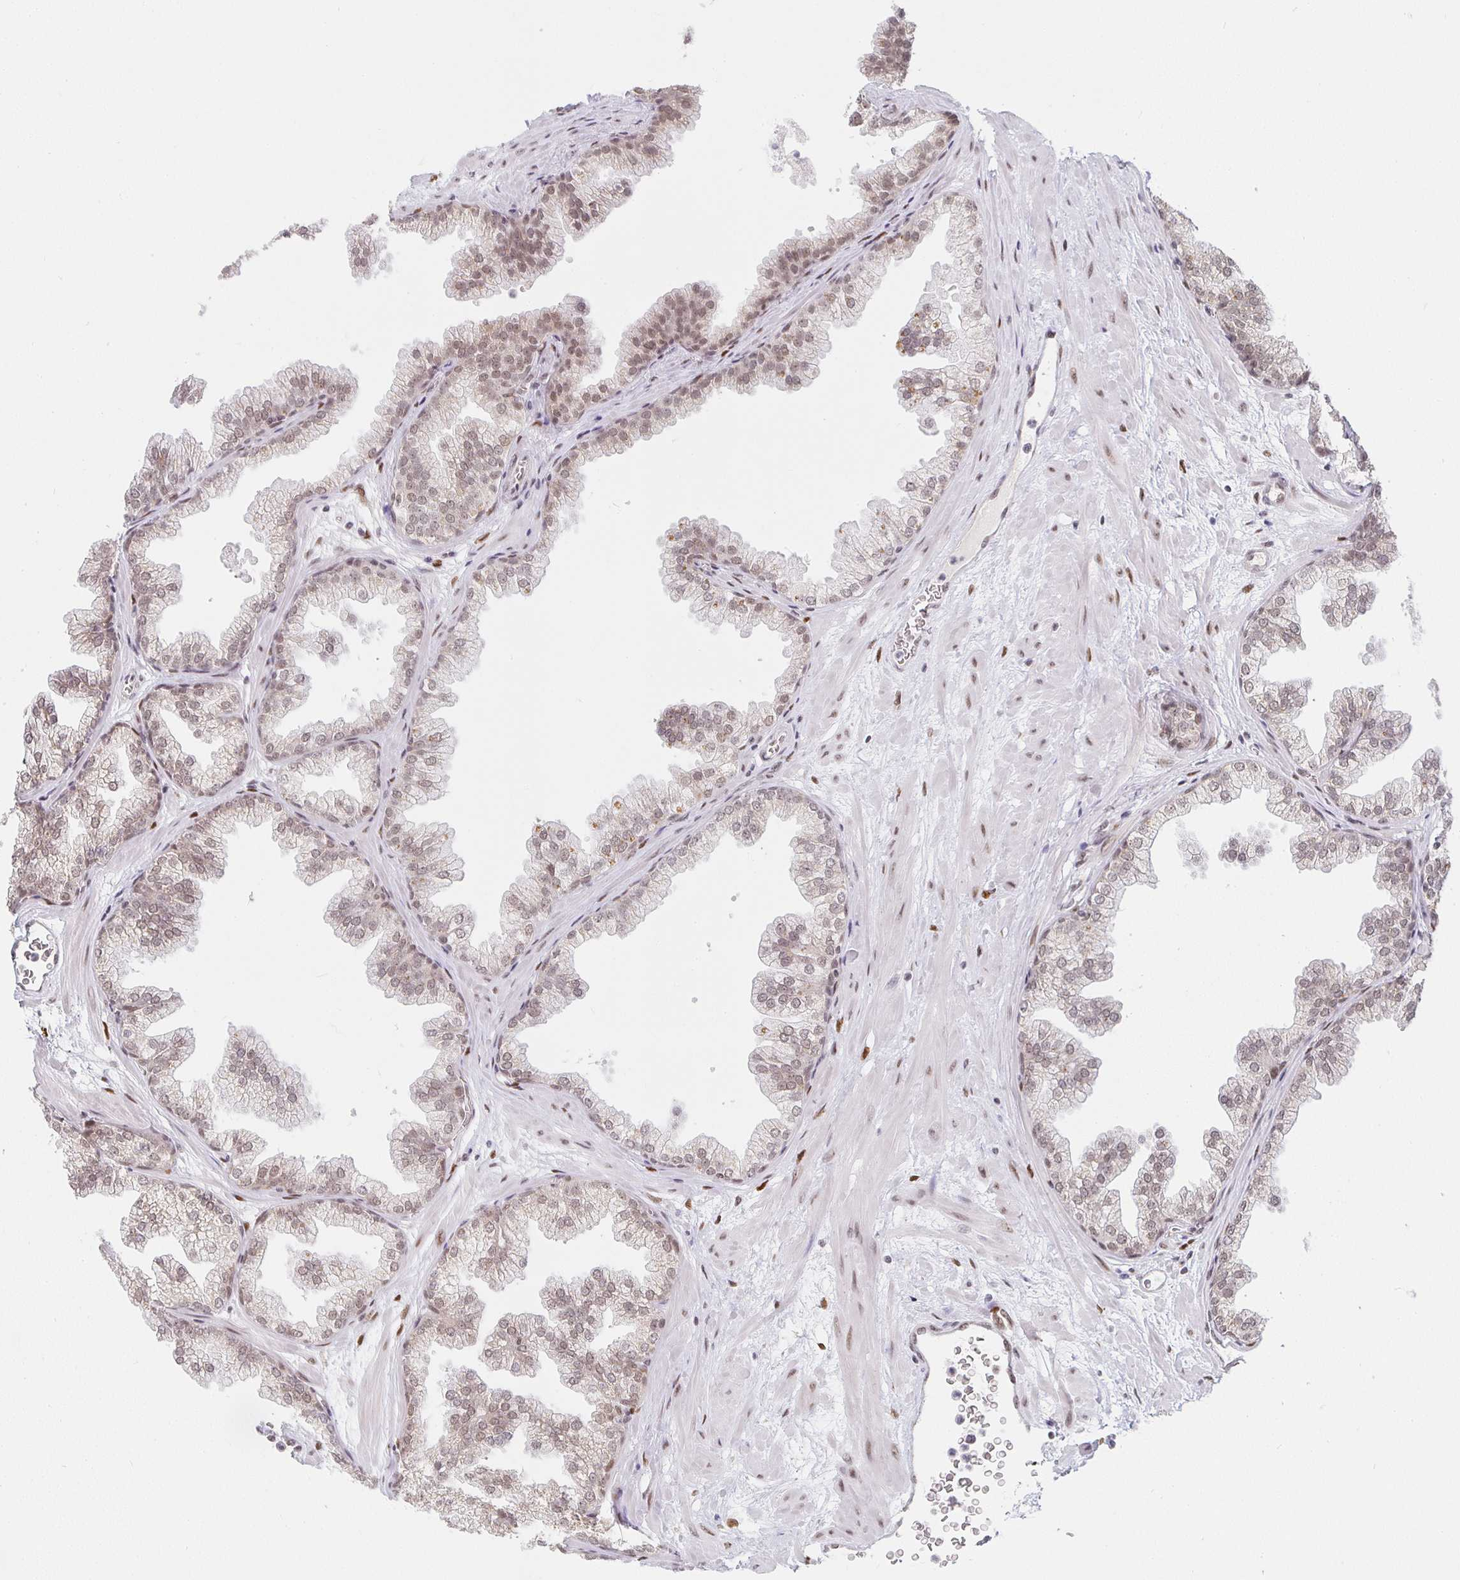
{"staining": {"intensity": "weak", "quantity": ">75%", "location": "nuclear"}, "tissue": "prostate", "cell_type": "Glandular cells", "image_type": "normal", "snomed": [{"axis": "morphology", "description": "Normal tissue, NOS"}, {"axis": "topography", "description": "Prostate"}], "caption": "A high-resolution histopathology image shows immunohistochemistry (IHC) staining of unremarkable prostate, which demonstrates weak nuclear positivity in about >75% of glandular cells.", "gene": "SMARCA2", "patient": {"sex": "male", "age": 37}}